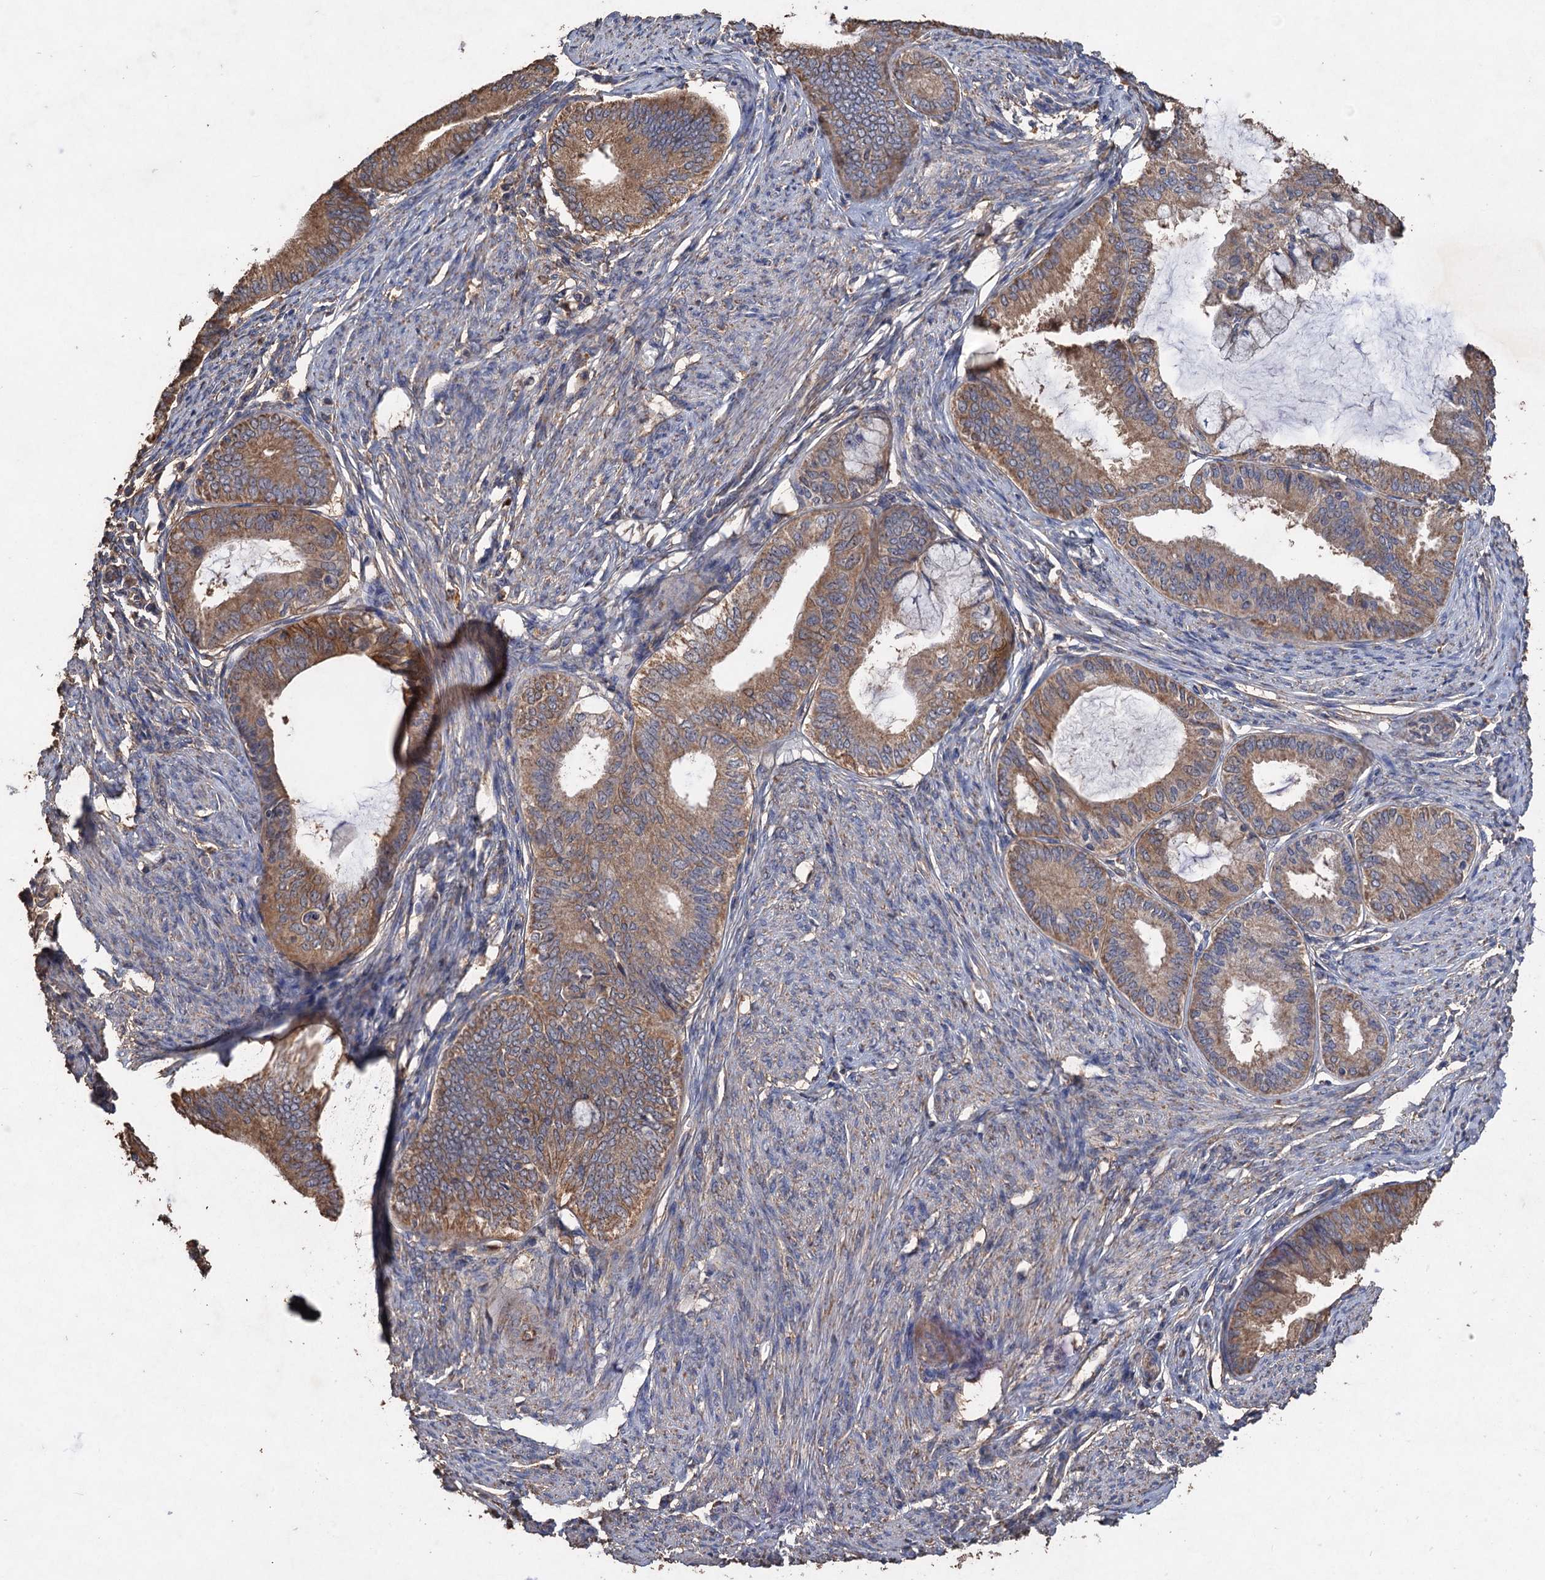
{"staining": {"intensity": "moderate", "quantity": ">75%", "location": "cytoplasmic/membranous"}, "tissue": "endometrial cancer", "cell_type": "Tumor cells", "image_type": "cancer", "snomed": [{"axis": "morphology", "description": "Adenocarcinoma, NOS"}, {"axis": "topography", "description": "Endometrium"}], "caption": "This is a photomicrograph of immunohistochemistry (IHC) staining of endometrial cancer (adenocarcinoma), which shows moderate staining in the cytoplasmic/membranous of tumor cells.", "gene": "SCUBE3", "patient": {"sex": "female", "age": 86}}